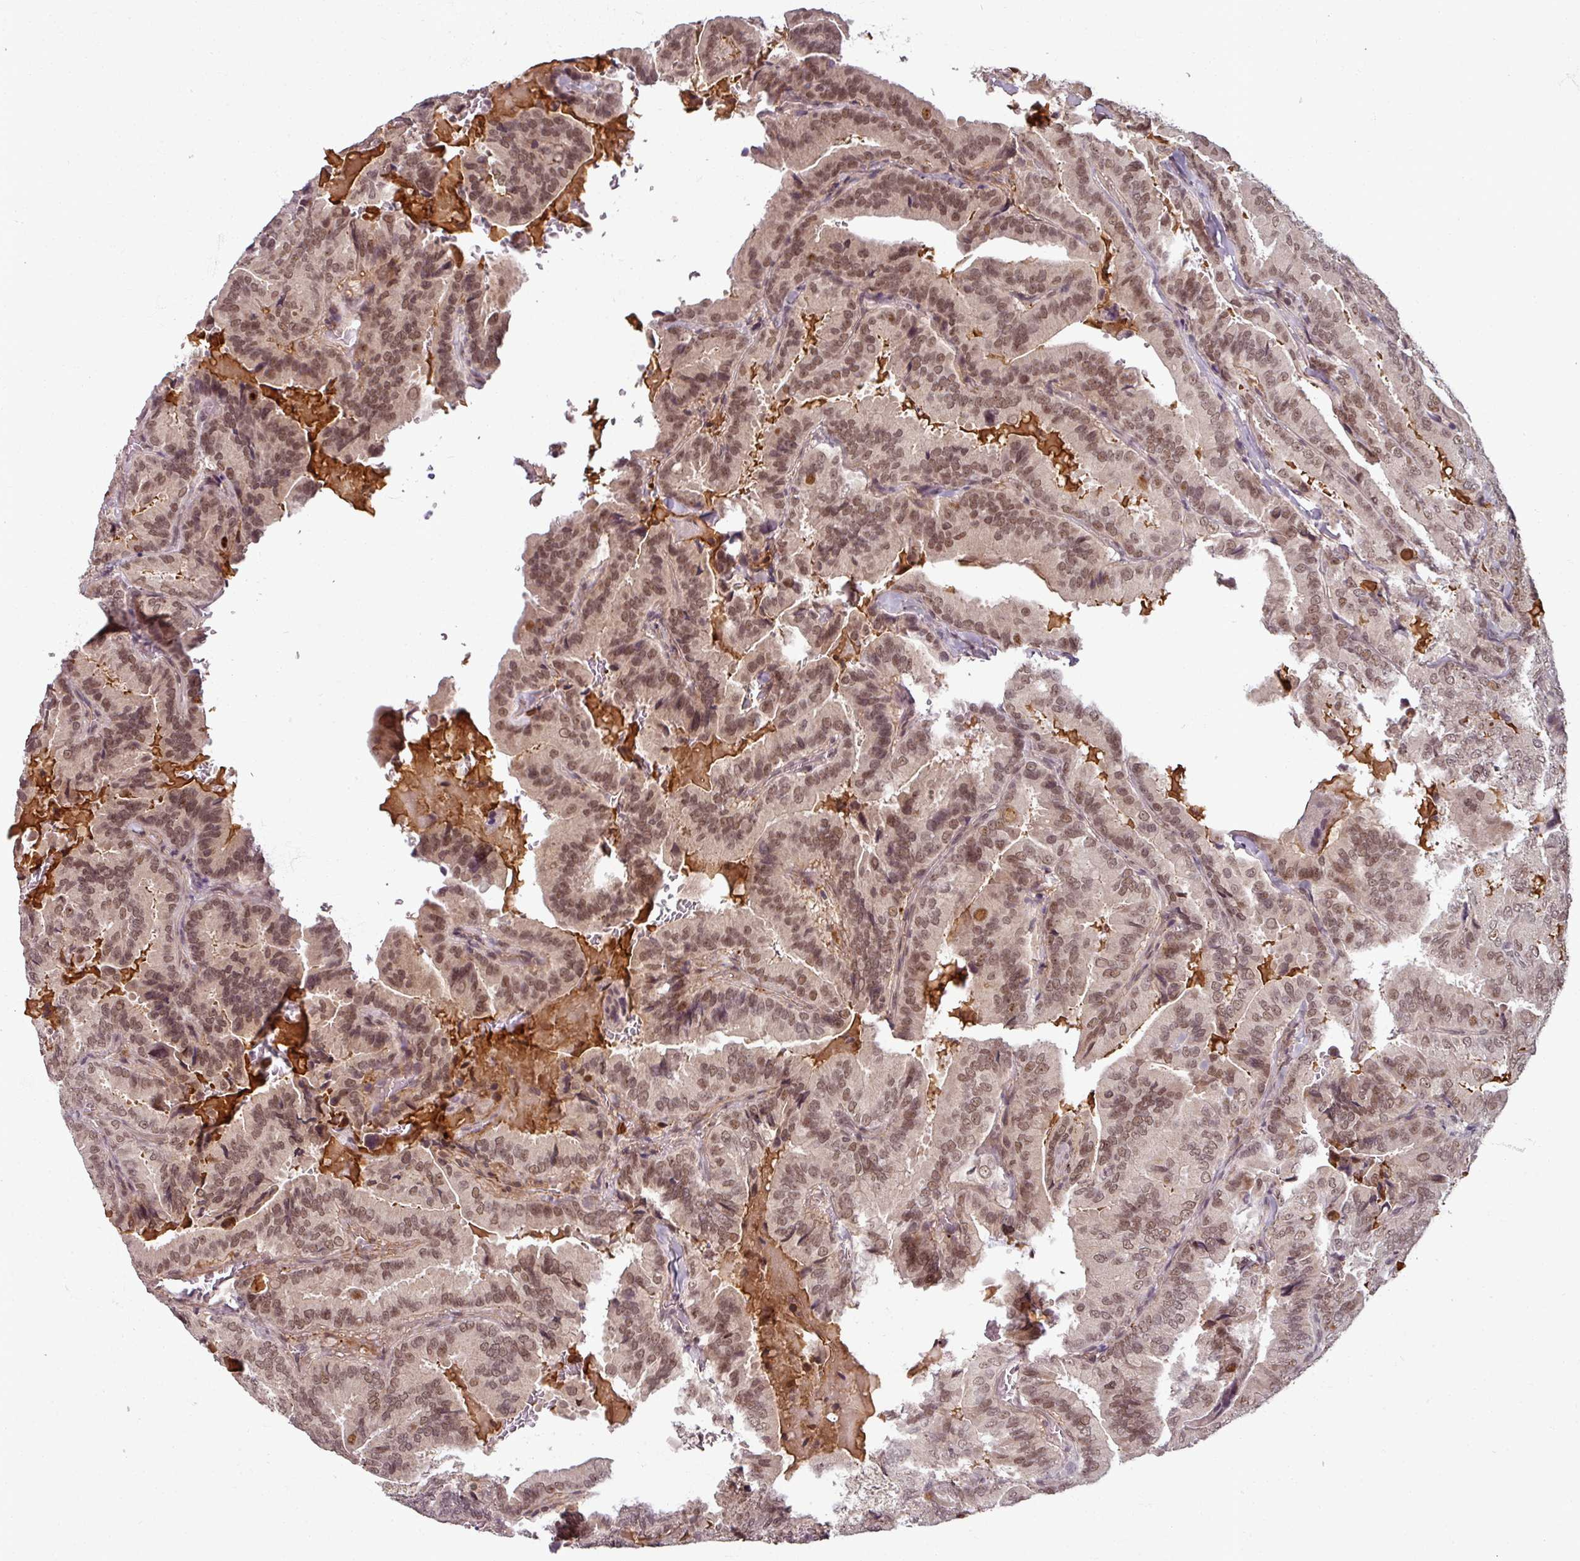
{"staining": {"intensity": "moderate", "quantity": "25%-75%", "location": "nuclear"}, "tissue": "thyroid cancer", "cell_type": "Tumor cells", "image_type": "cancer", "snomed": [{"axis": "morphology", "description": "Papillary adenocarcinoma, NOS"}, {"axis": "topography", "description": "Thyroid gland"}], "caption": "IHC of thyroid papillary adenocarcinoma exhibits medium levels of moderate nuclear expression in approximately 25%-75% of tumor cells. (Brightfield microscopy of DAB IHC at high magnification).", "gene": "POLR2G", "patient": {"sex": "male", "age": 61}}